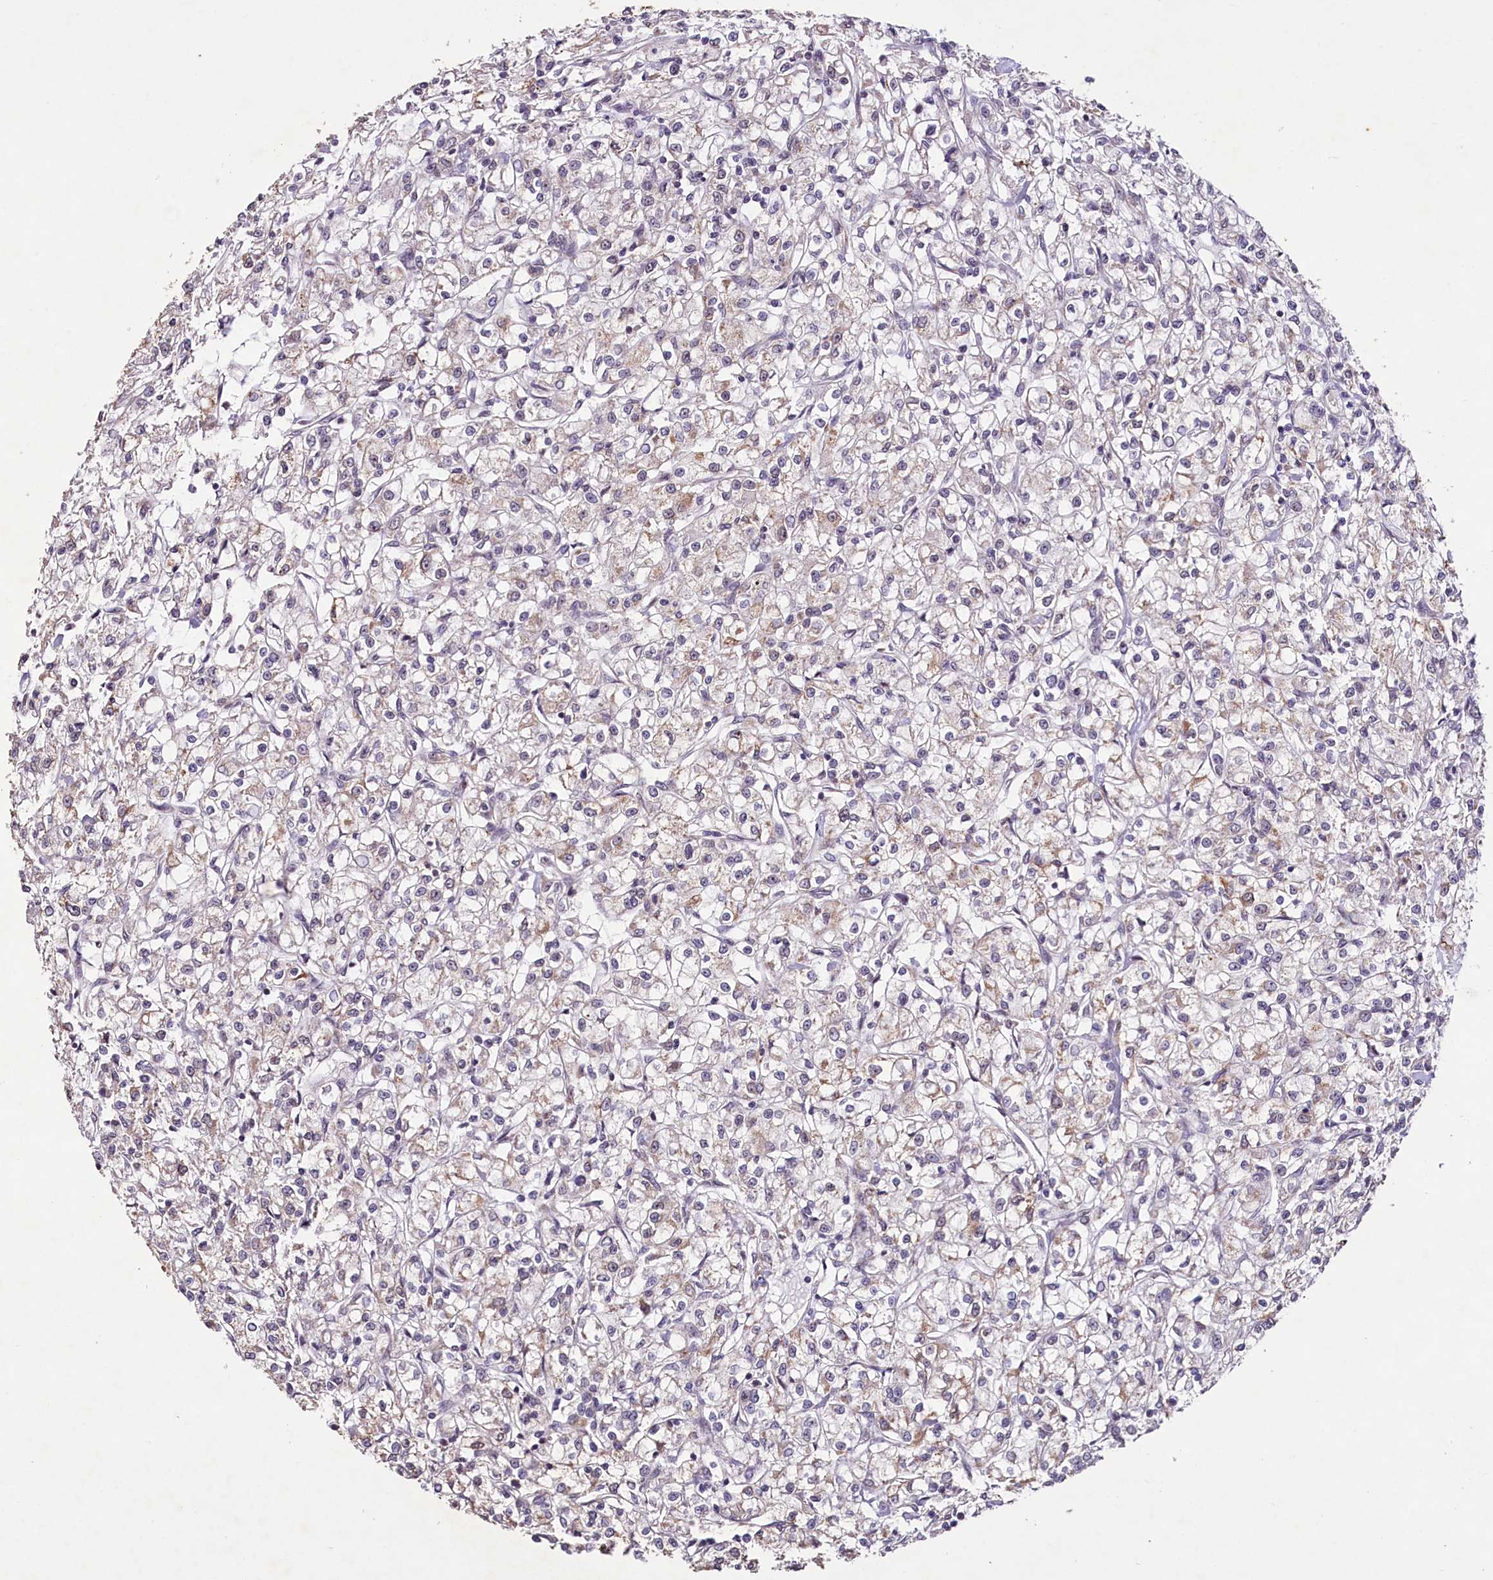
{"staining": {"intensity": "weak", "quantity": "25%-75%", "location": "cytoplasmic/membranous"}, "tissue": "renal cancer", "cell_type": "Tumor cells", "image_type": "cancer", "snomed": [{"axis": "morphology", "description": "Adenocarcinoma, NOS"}, {"axis": "topography", "description": "Kidney"}], "caption": "Tumor cells demonstrate weak cytoplasmic/membranous staining in about 25%-75% of cells in adenocarcinoma (renal). (Stains: DAB in brown, nuclei in blue, Microscopy: brightfield microscopy at high magnification).", "gene": "PDE6D", "patient": {"sex": "female", "age": 59}}